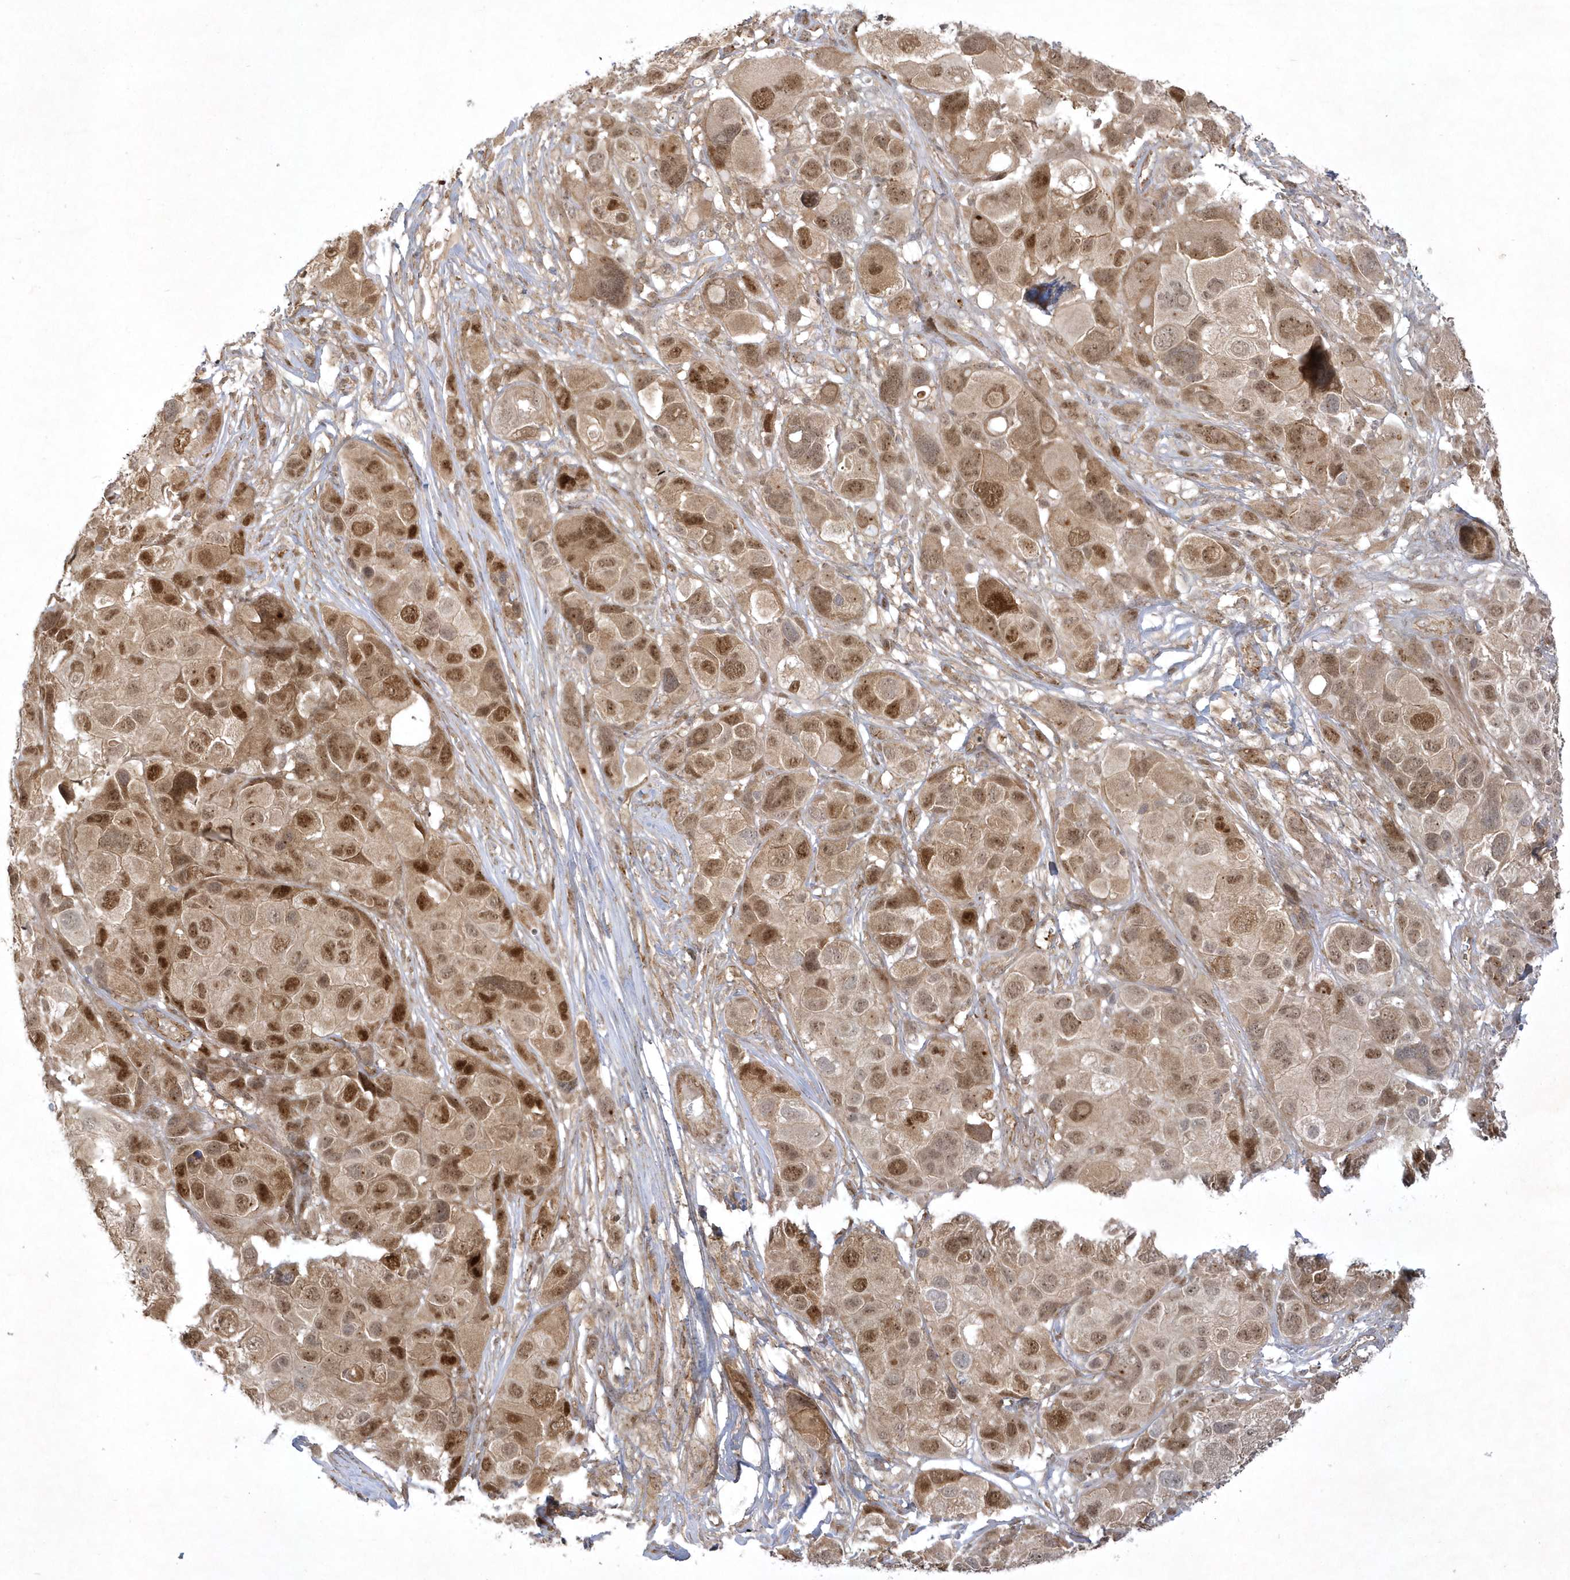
{"staining": {"intensity": "moderate", "quantity": ">75%", "location": "cytoplasmic/membranous,nuclear"}, "tissue": "melanoma", "cell_type": "Tumor cells", "image_type": "cancer", "snomed": [{"axis": "morphology", "description": "Malignant melanoma, NOS"}, {"axis": "topography", "description": "Skin of trunk"}], "caption": "Immunohistochemistry of human malignant melanoma demonstrates medium levels of moderate cytoplasmic/membranous and nuclear expression in about >75% of tumor cells.", "gene": "NAF1", "patient": {"sex": "male", "age": 71}}